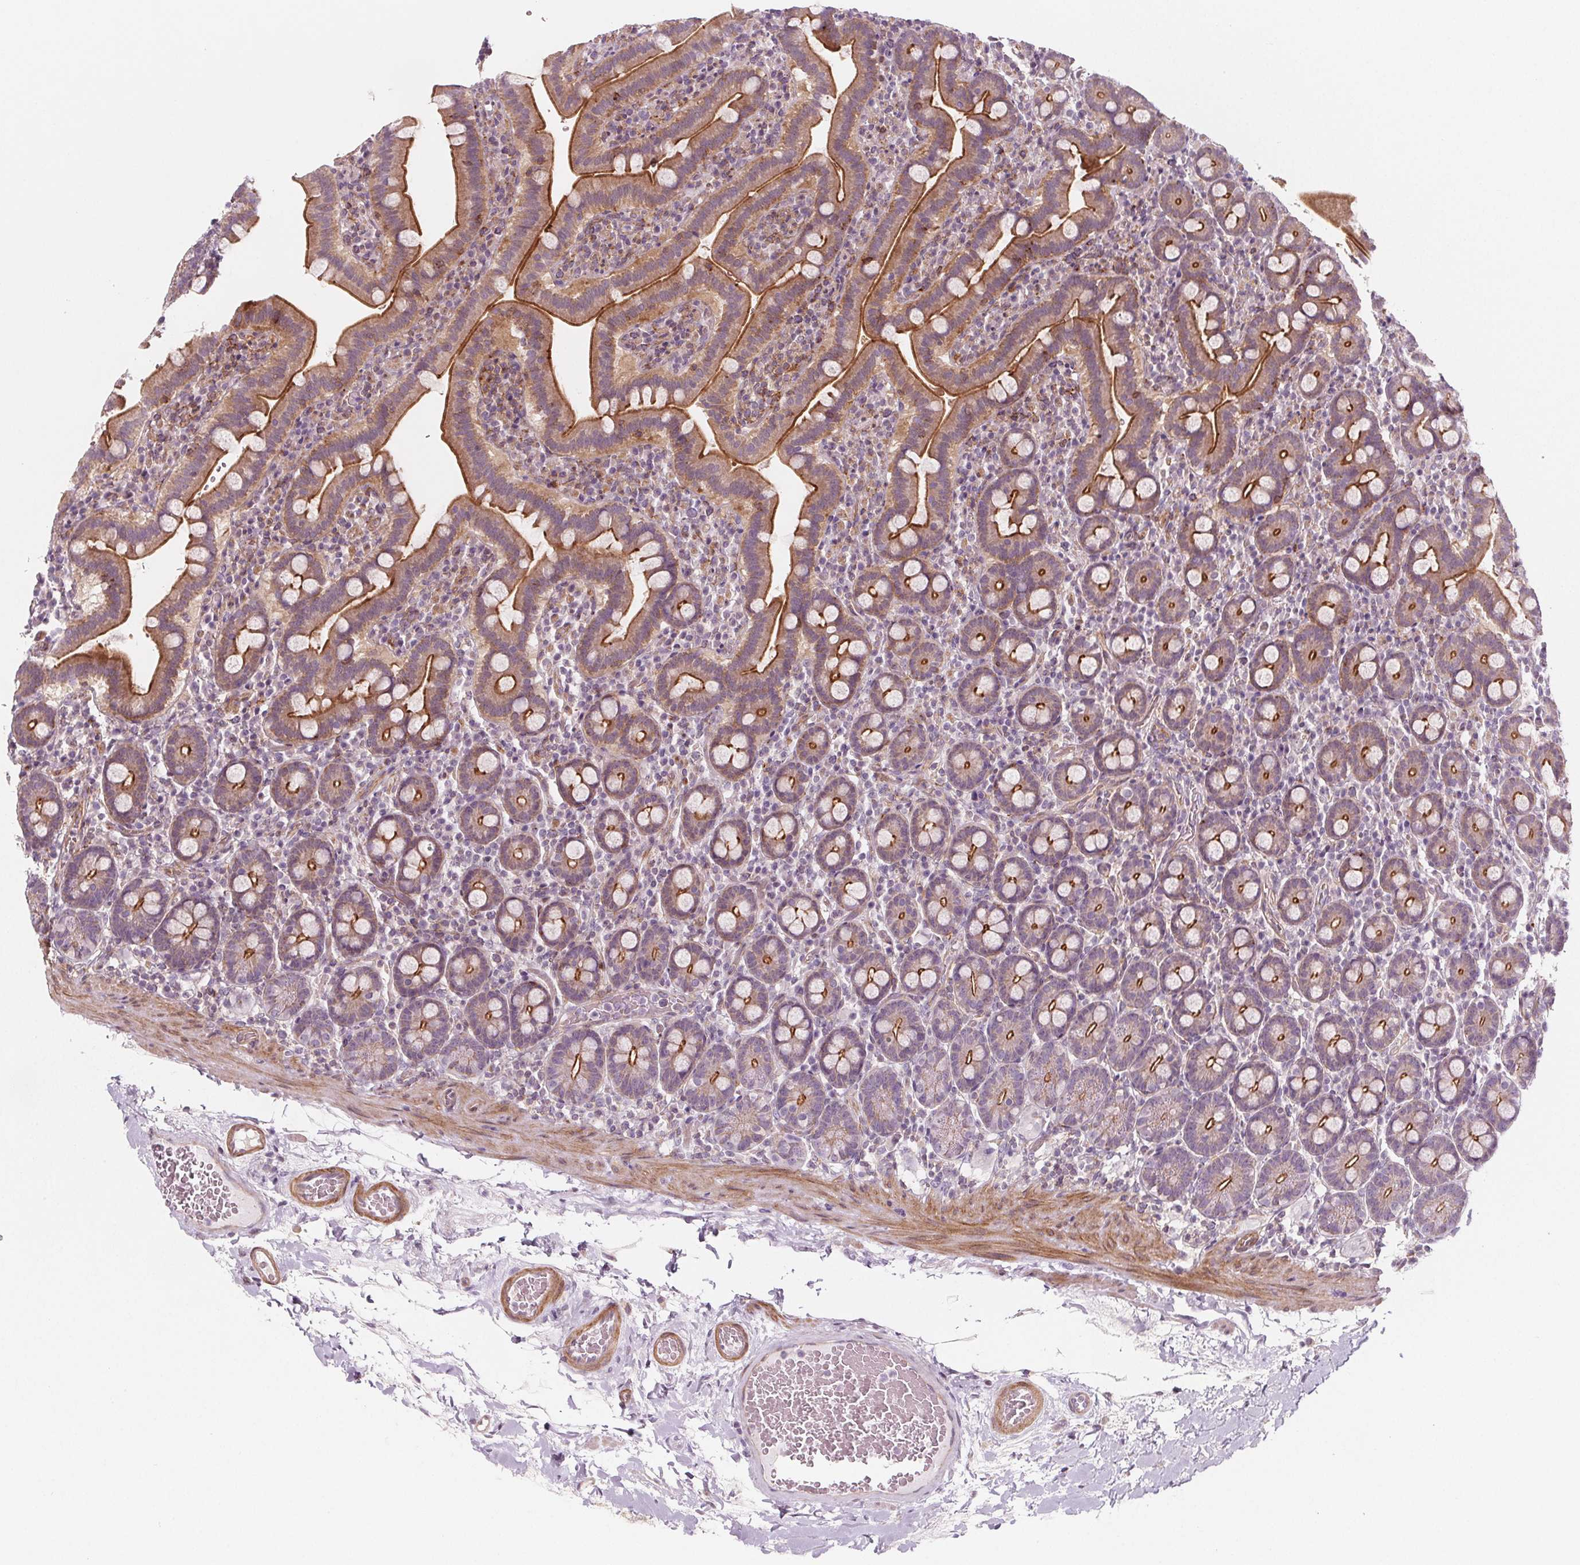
{"staining": {"intensity": "moderate", "quantity": "25%-75%", "location": "cytoplasmic/membranous"}, "tissue": "small intestine", "cell_type": "Glandular cells", "image_type": "normal", "snomed": [{"axis": "morphology", "description": "Normal tissue, NOS"}, {"axis": "topography", "description": "Small intestine"}], "caption": "This micrograph shows unremarkable small intestine stained with IHC to label a protein in brown. The cytoplasmic/membranous of glandular cells show moderate positivity for the protein. Nuclei are counter-stained blue.", "gene": "ADAM33", "patient": {"sex": "male", "age": 26}}